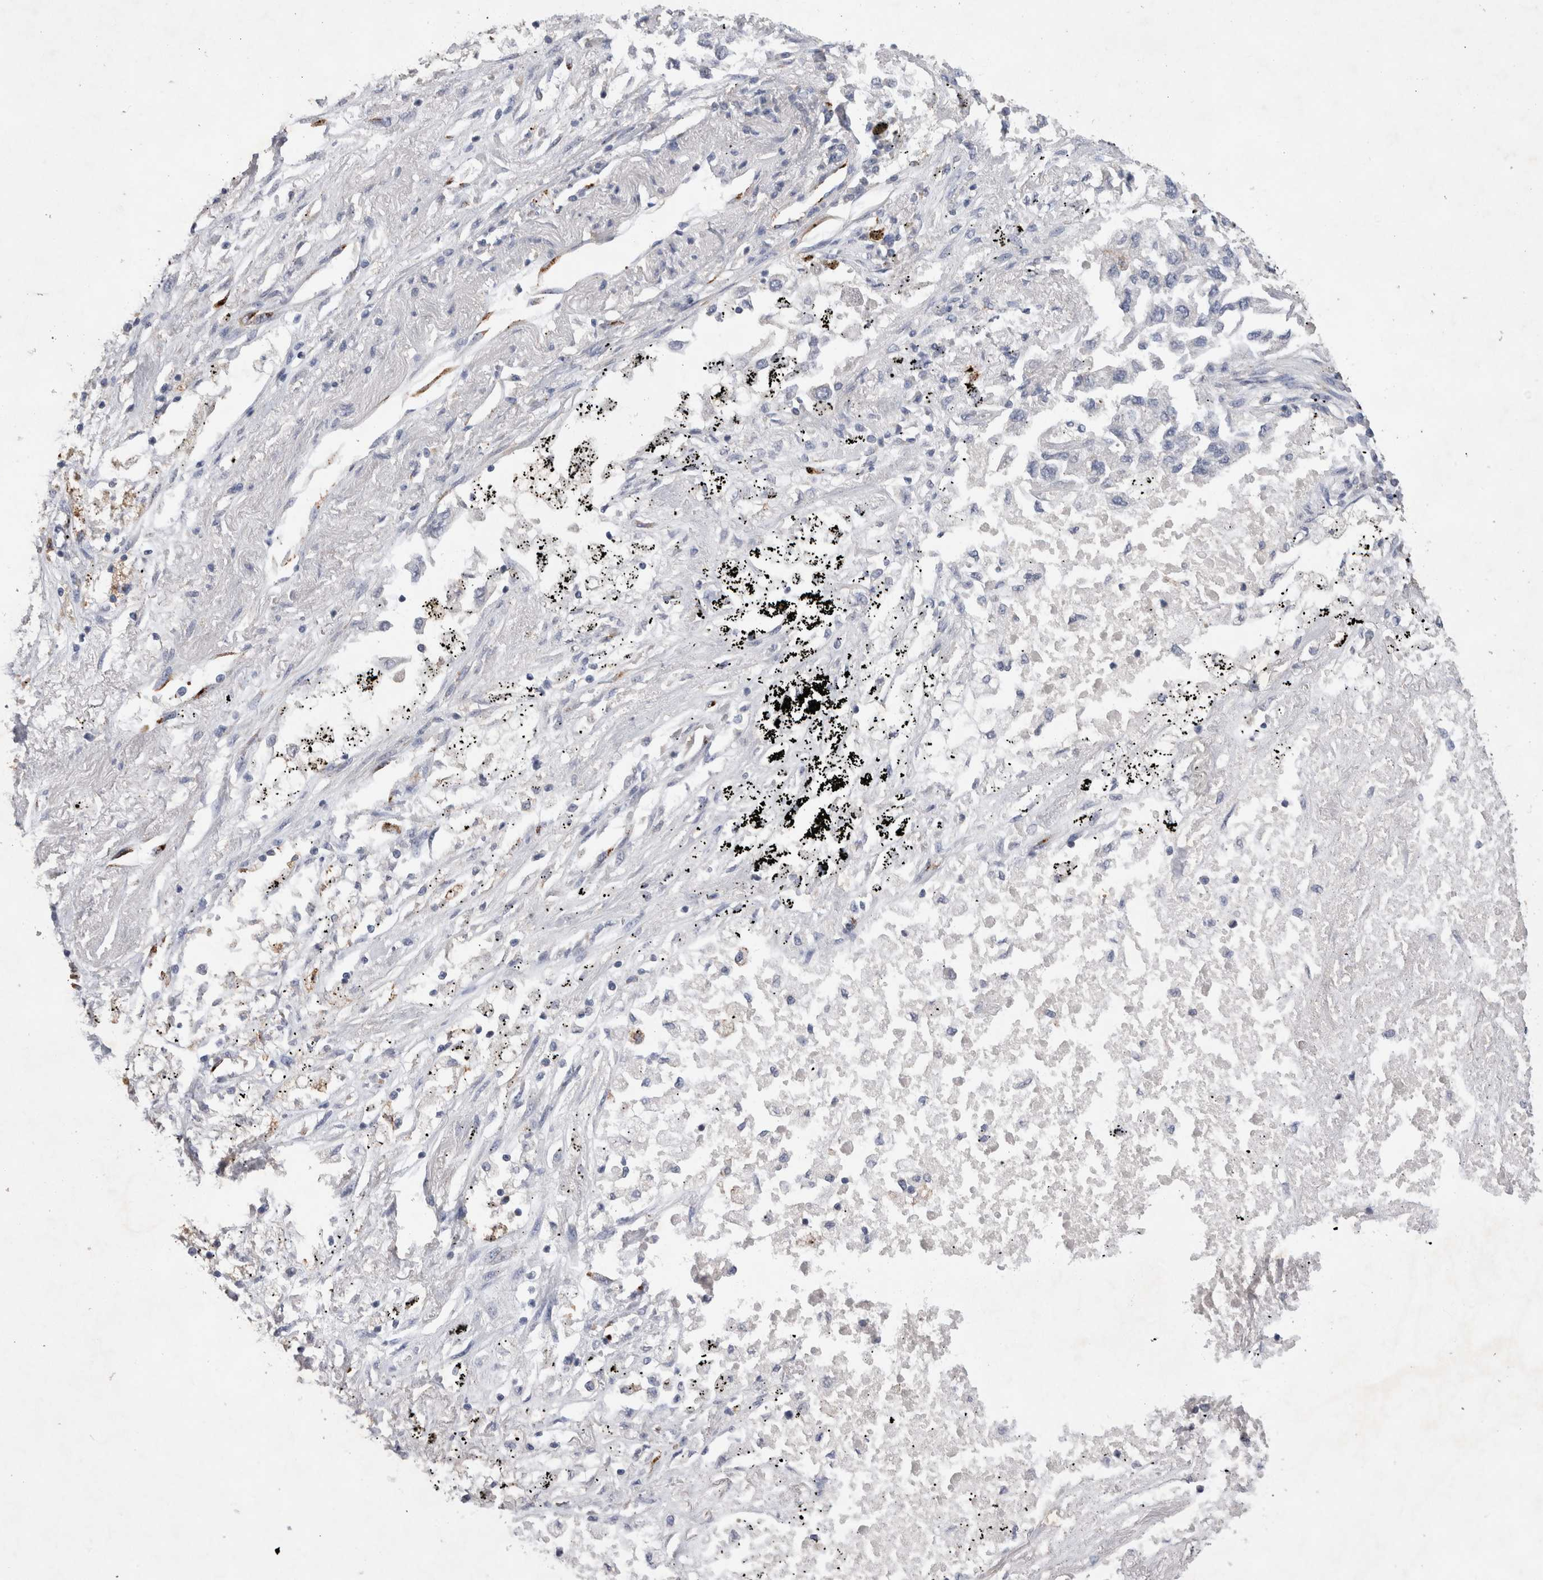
{"staining": {"intensity": "negative", "quantity": "none", "location": "none"}, "tissue": "lung cancer", "cell_type": "Tumor cells", "image_type": "cancer", "snomed": [{"axis": "morphology", "description": "Inflammation, NOS"}, {"axis": "morphology", "description": "Adenocarcinoma, NOS"}, {"axis": "topography", "description": "Lung"}], "caption": "The IHC photomicrograph has no significant expression in tumor cells of lung cancer tissue.", "gene": "IARS2", "patient": {"sex": "male", "age": 63}}